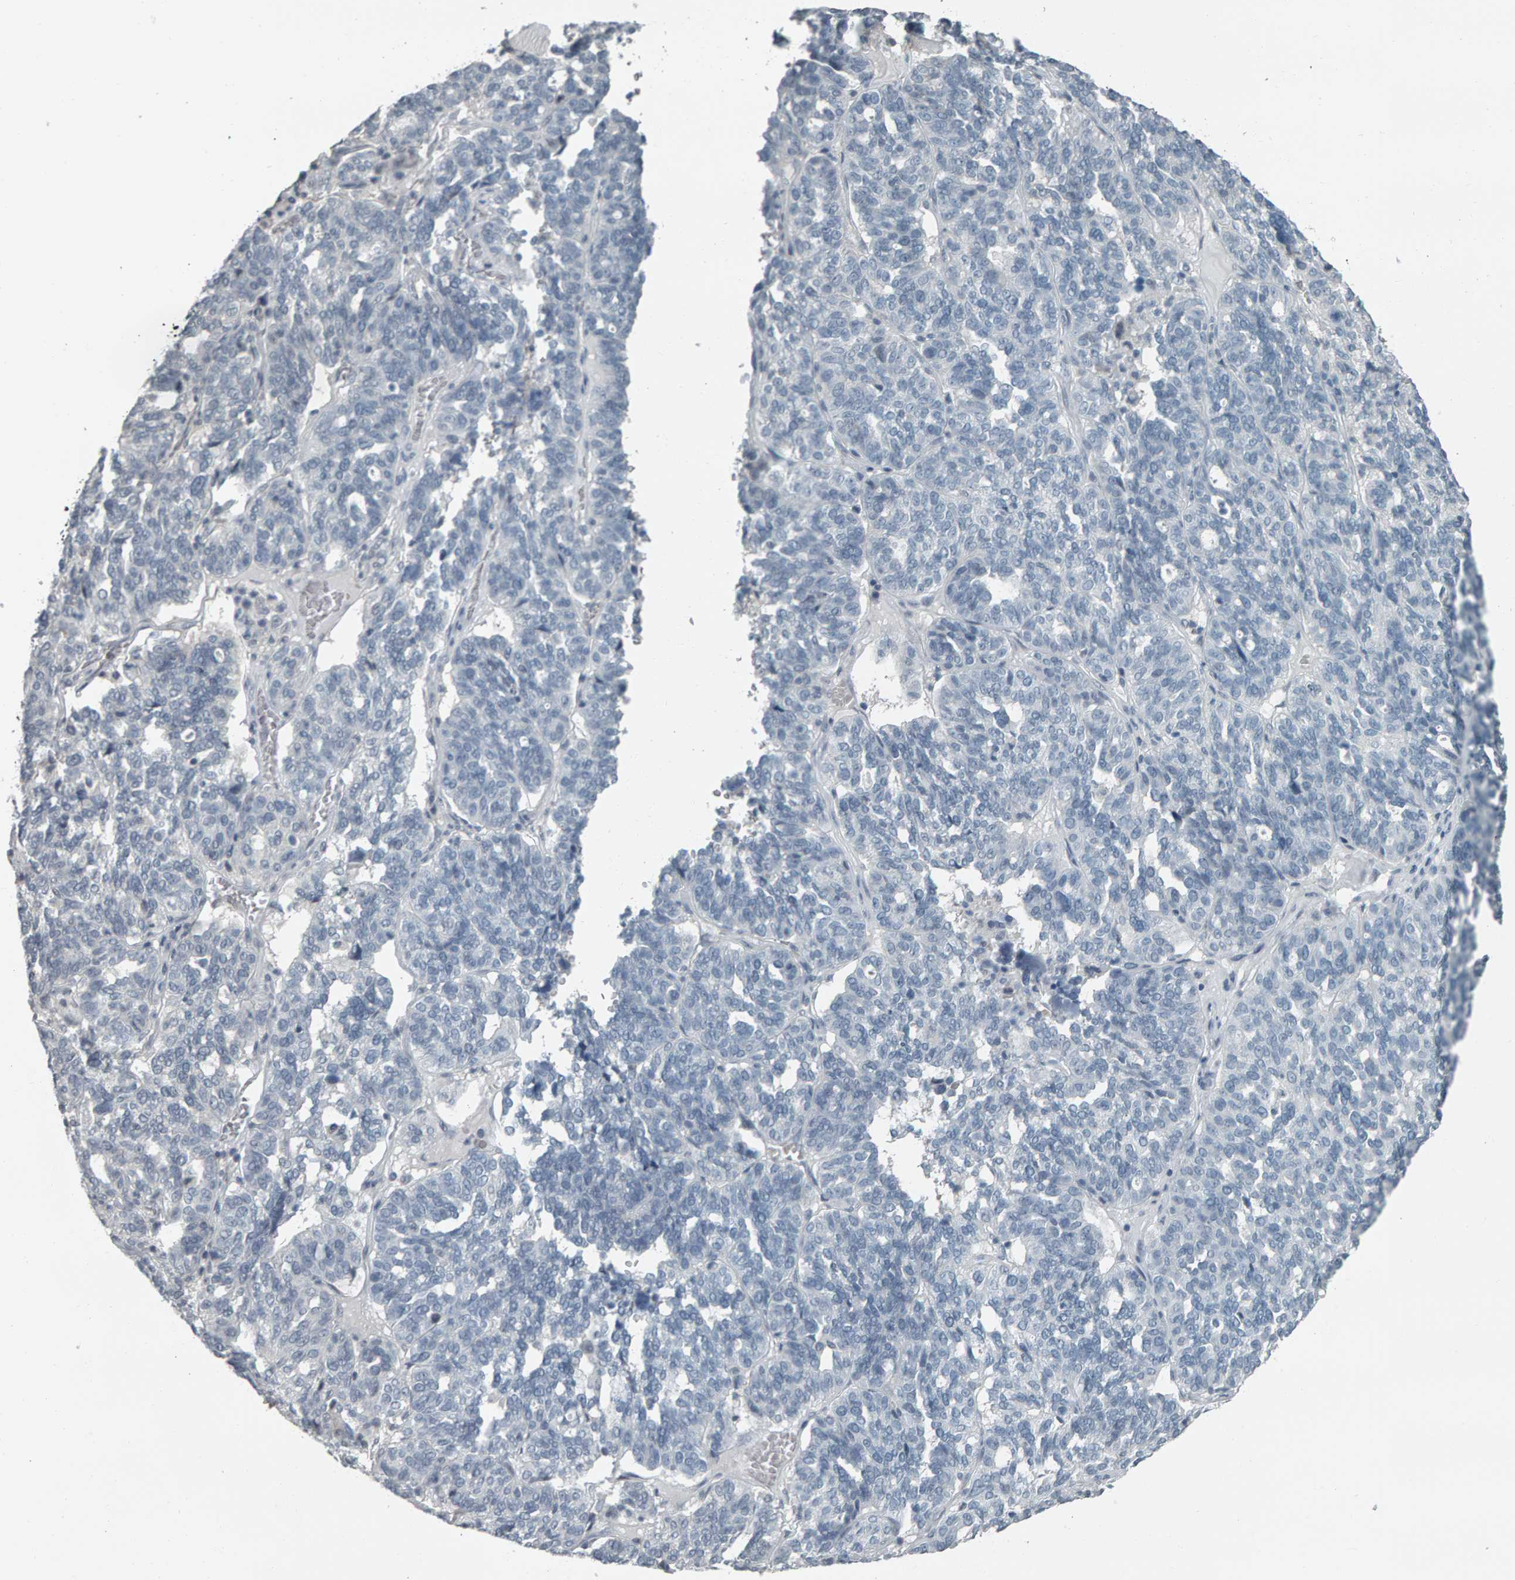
{"staining": {"intensity": "negative", "quantity": "none", "location": "none"}, "tissue": "ovarian cancer", "cell_type": "Tumor cells", "image_type": "cancer", "snomed": [{"axis": "morphology", "description": "Cystadenocarcinoma, serous, NOS"}, {"axis": "topography", "description": "Ovary"}], "caption": "IHC photomicrograph of neoplastic tissue: human serous cystadenocarcinoma (ovarian) stained with DAB (3,3'-diaminobenzidine) exhibits no significant protein staining in tumor cells.", "gene": "PYY", "patient": {"sex": "female", "age": 59}}